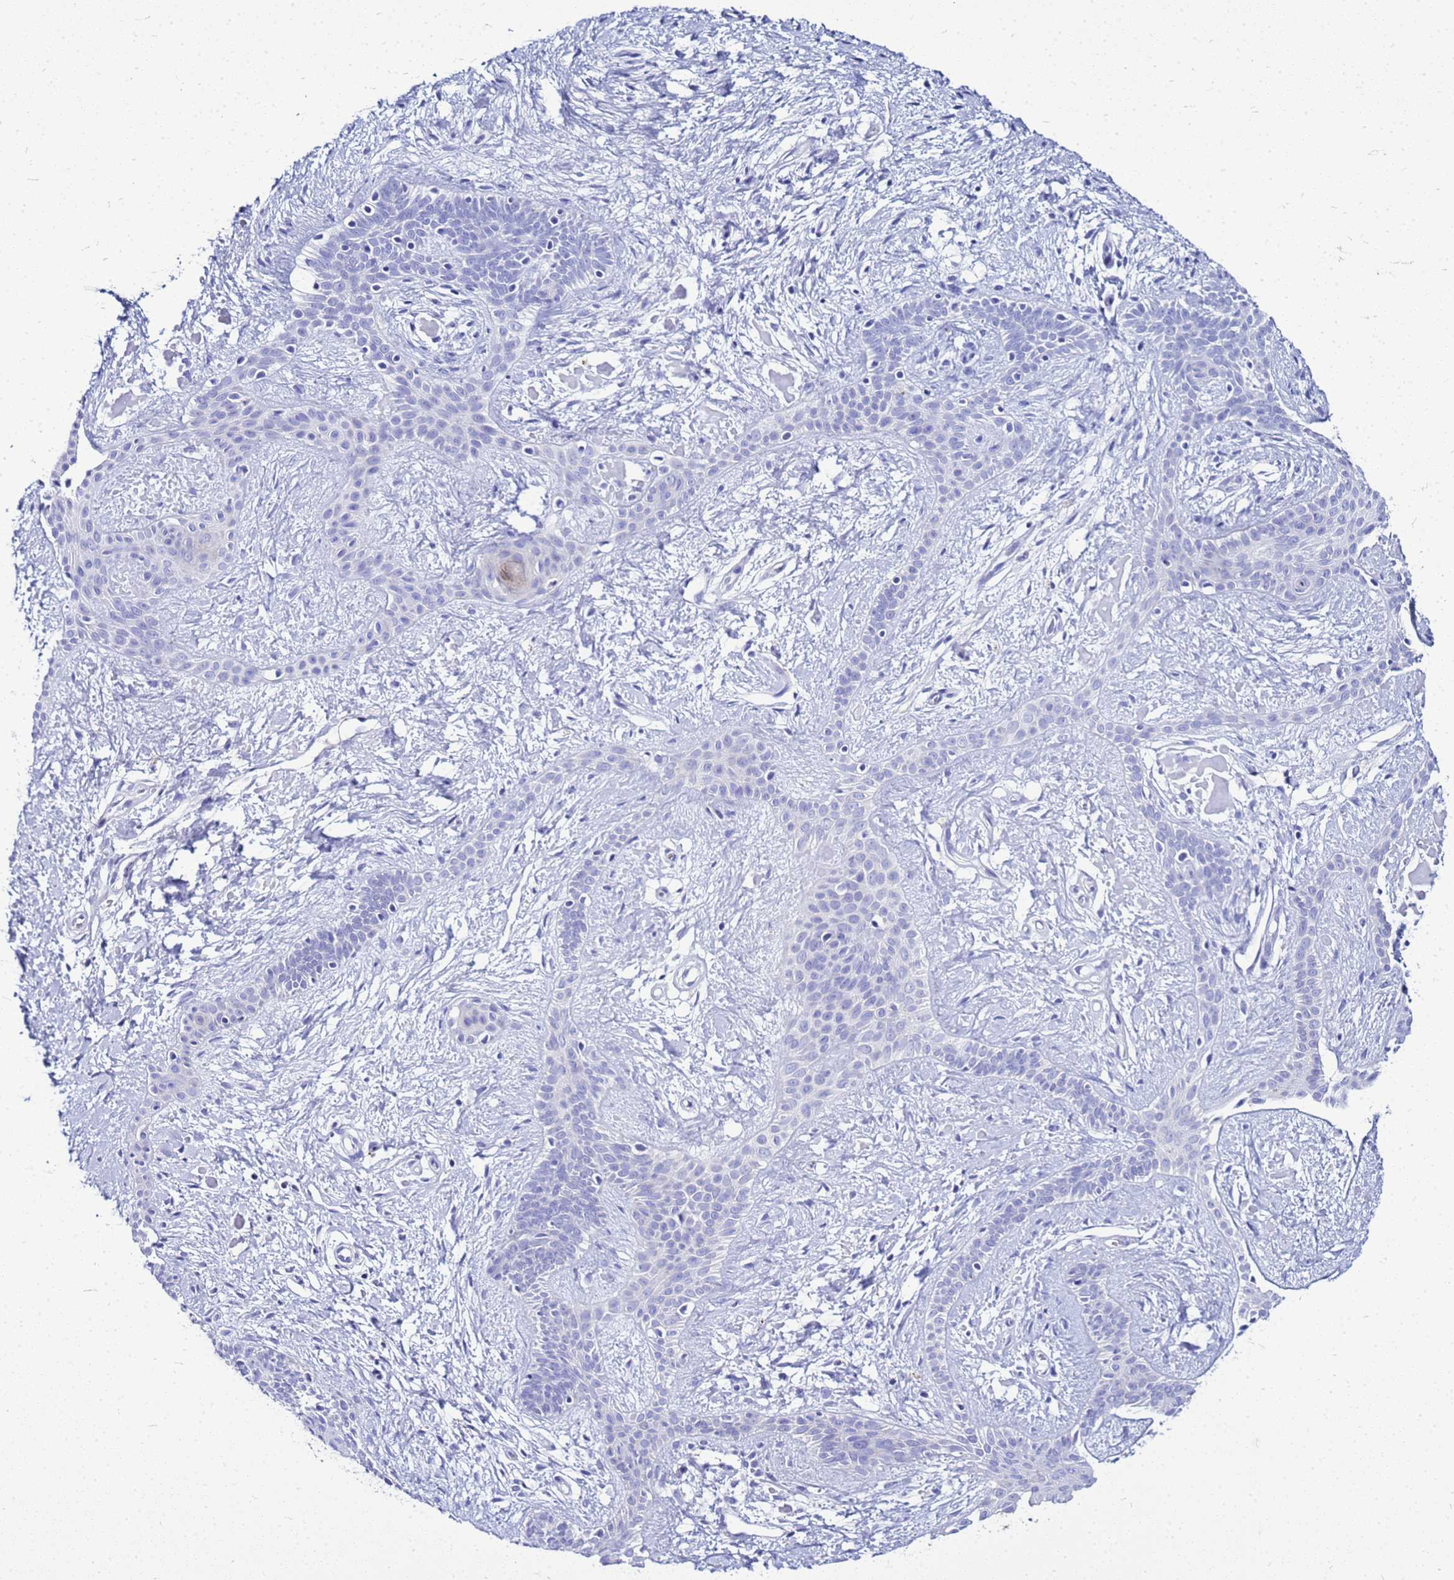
{"staining": {"intensity": "negative", "quantity": "none", "location": "none"}, "tissue": "skin cancer", "cell_type": "Tumor cells", "image_type": "cancer", "snomed": [{"axis": "morphology", "description": "Basal cell carcinoma"}, {"axis": "topography", "description": "Skin"}], "caption": "Tumor cells show no significant protein staining in skin cancer.", "gene": "CSTA", "patient": {"sex": "male", "age": 78}}